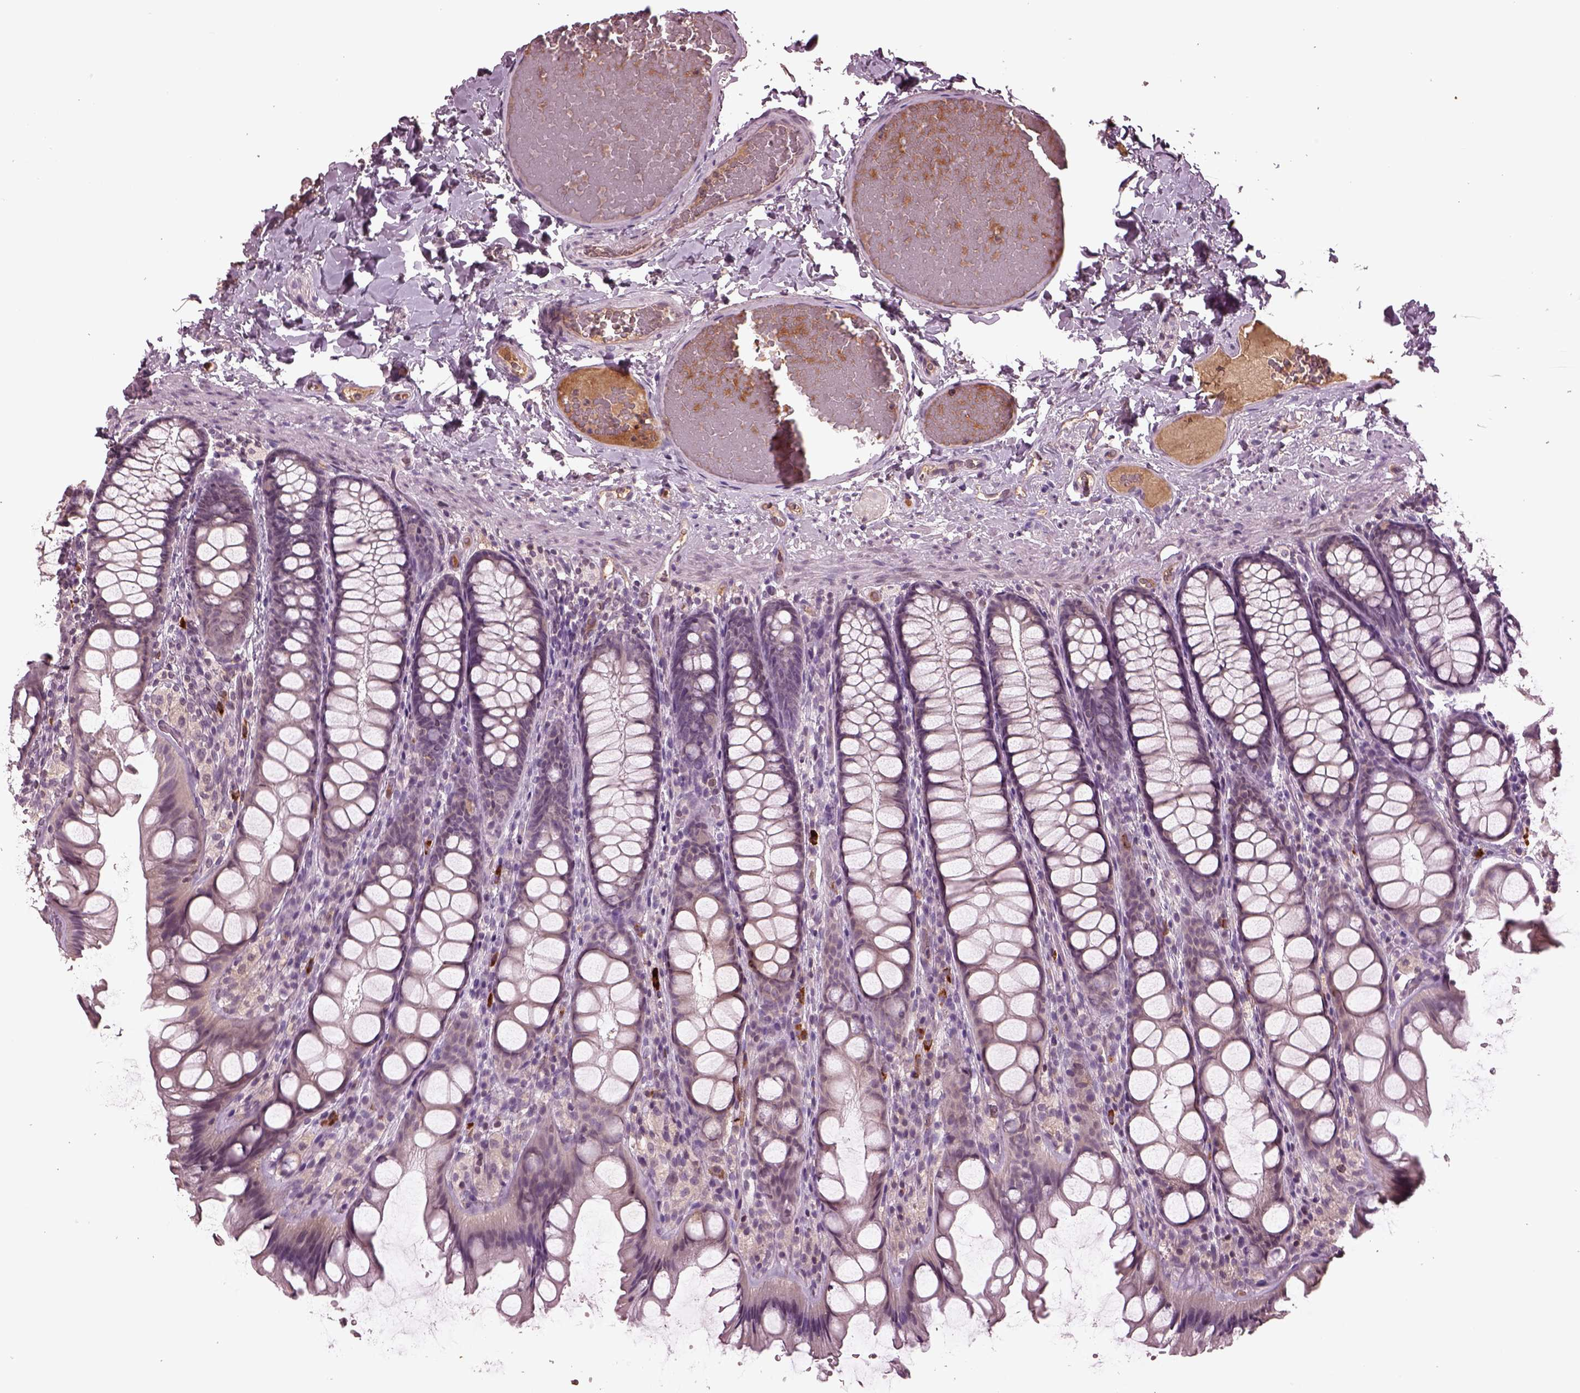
{"staining": {"intensity": "negative", "quantity": "none", "location": "none"}, "tissue": "colon", "cell_type": "Endothelial cells", "image_type": "normal", "snomed": [{"axis": "morphology", "description": "Normal tissue, NOS"}, {"axis": "topography", "description": "Colon"}], "caption": "Photomicrograph shows no significant protein expression in endothelial cells of normal colon. (Stains: DAB (3,3'-diaminobenzidine) IHC with hematoxylin counter stain, Microscopy: brightfield microscopy at high magnification).", "gene": "PTX4", "patient": {"sex": "male", "age": 47}}